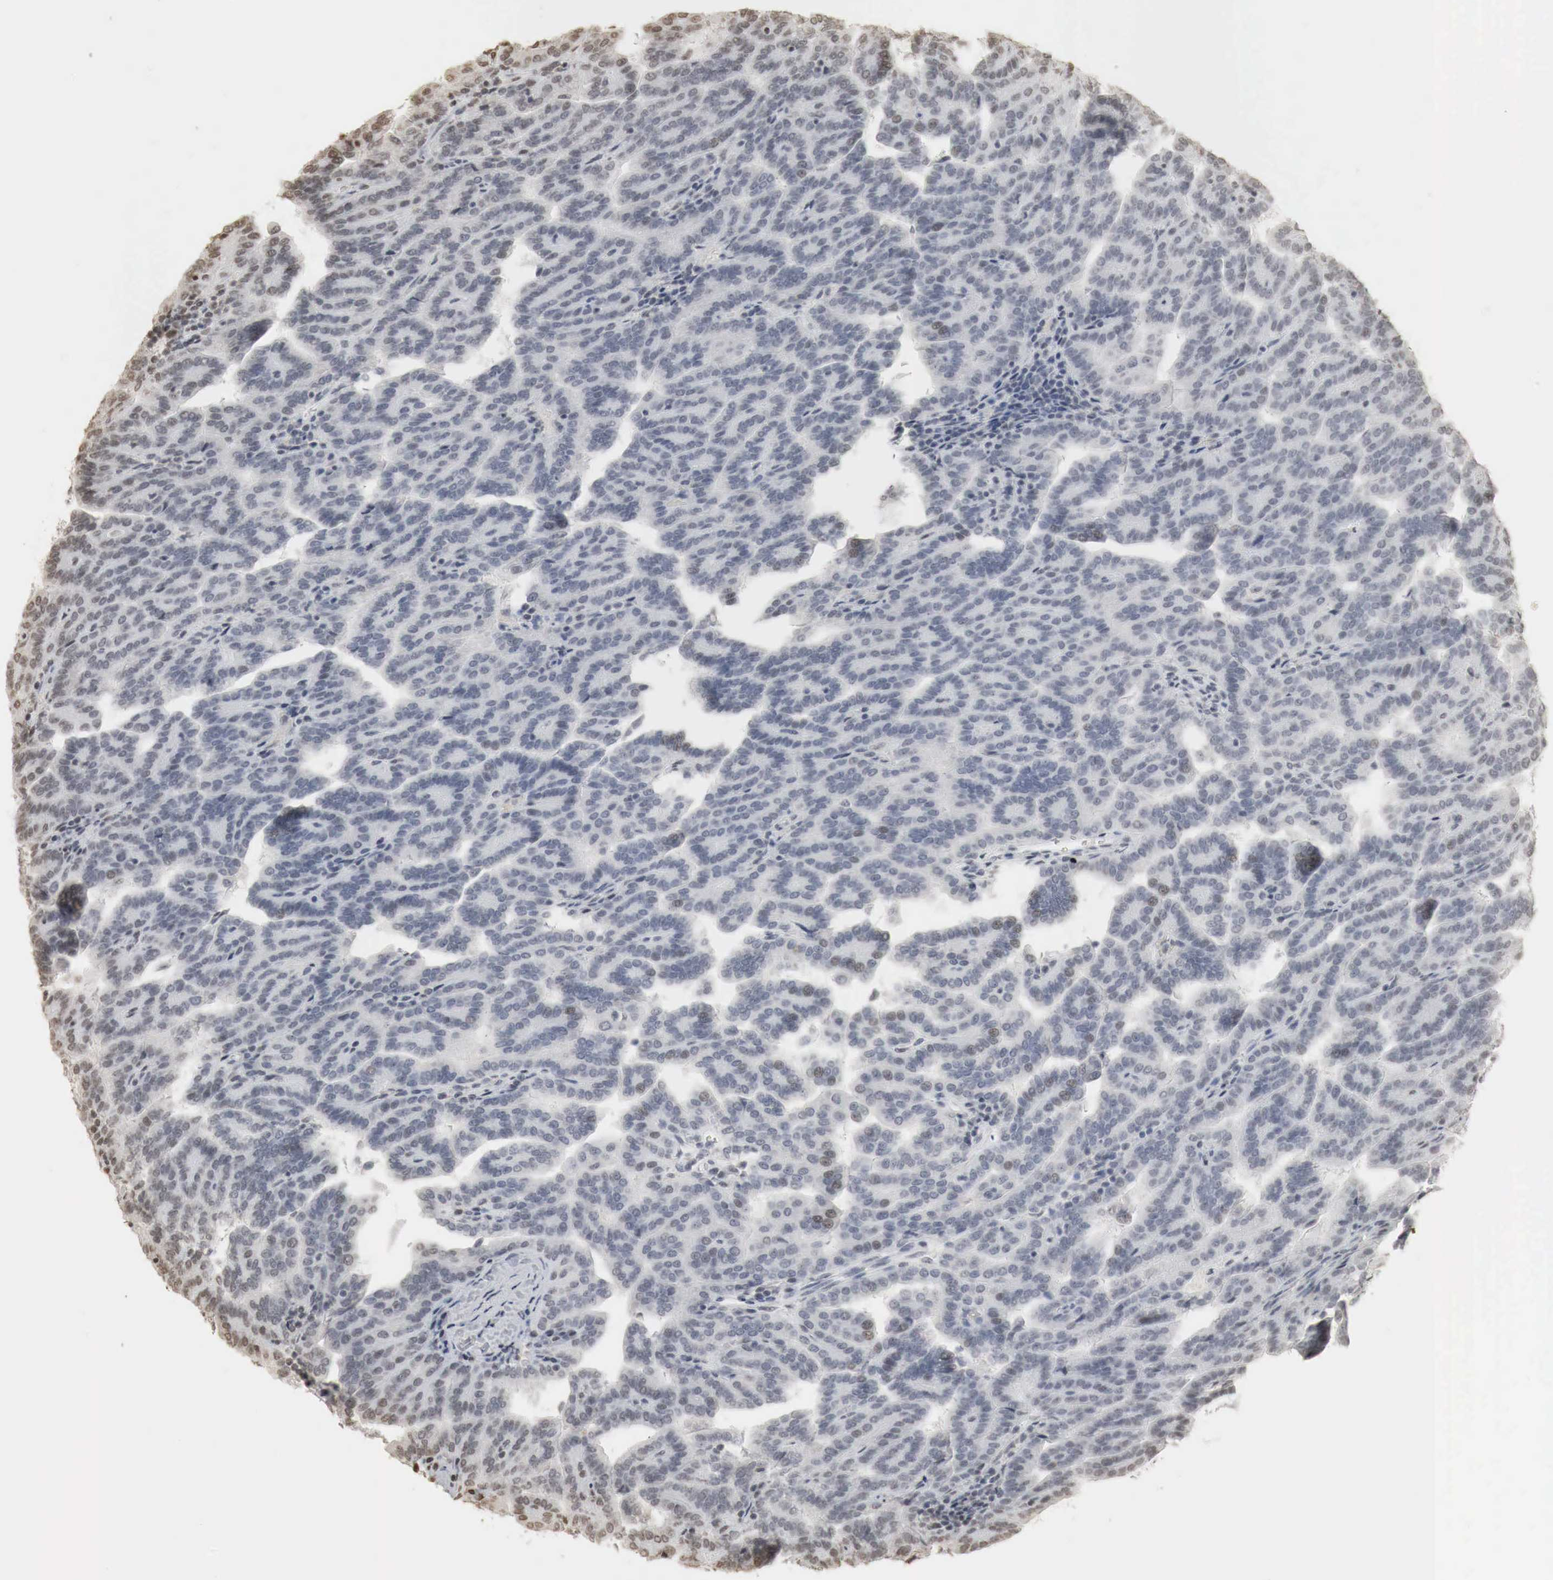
{"staining": {"intensity": "weak", "quantity": "<25%", "location": "nuclear"}, "tissue": "renal cancer", "cell_type": "Tumor cells", "image_type": "cancer", "snomed": [{"axis": "morphology", "description": "Adenocarcinoma, NOS"}, {"axis": "topography", "description": "Kidney"}], "caption": "Immunohistochemical staining of adenocarcinoma (renal) shows no significant staining in tumor cells. (DAB (3,3'-diaminobenzidine) immunohistochemistry with hematoxylin counter stain).", "gene": "ERBB4", "patient": {"sex": "male", "age": 61}}